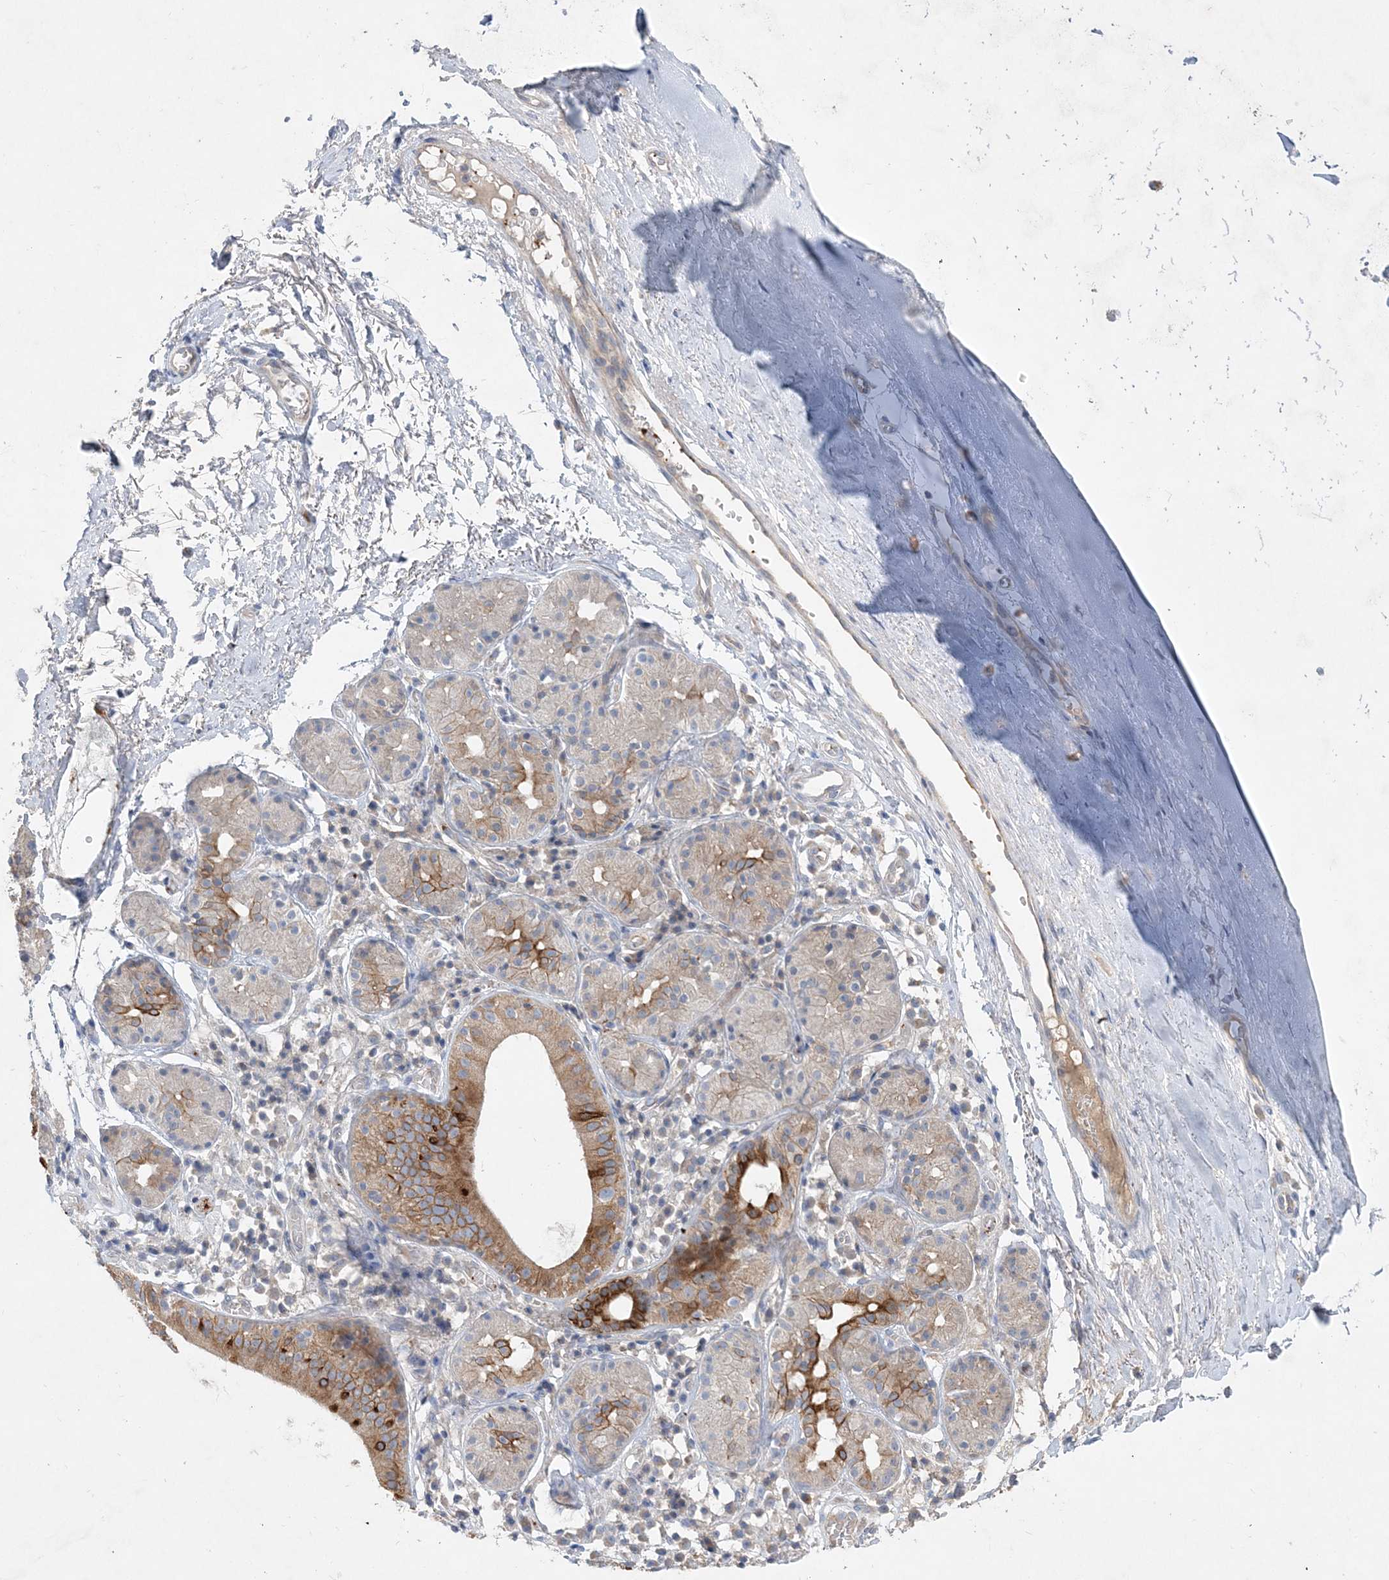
{"staining": {"intensity": "negative", "quantity": "none", "location": "none"}, "tissue": "adipose tissue", "cell_type": "Adipocytes", "image_type": "normal", "snomed": [{"axis": "morphology", "description": "Normal tissue, NOS"}, {"axis": "morphology", "description": "Basal cell carcinoma"}, {"axis": "topography", "description": "Cartilage tissue"}, {"axis": "topography", "description": "Nasopharynx"}, {"axis": "topography", "description": "Oral tissue"}], "caption": "An immunohistochemistry histopathology image of benign adipose tissue is shown. There is no staining in adipocytes of adipose tissue.", "gene": "ADCK2", "patient": {"sex": "female", "age": 77}}